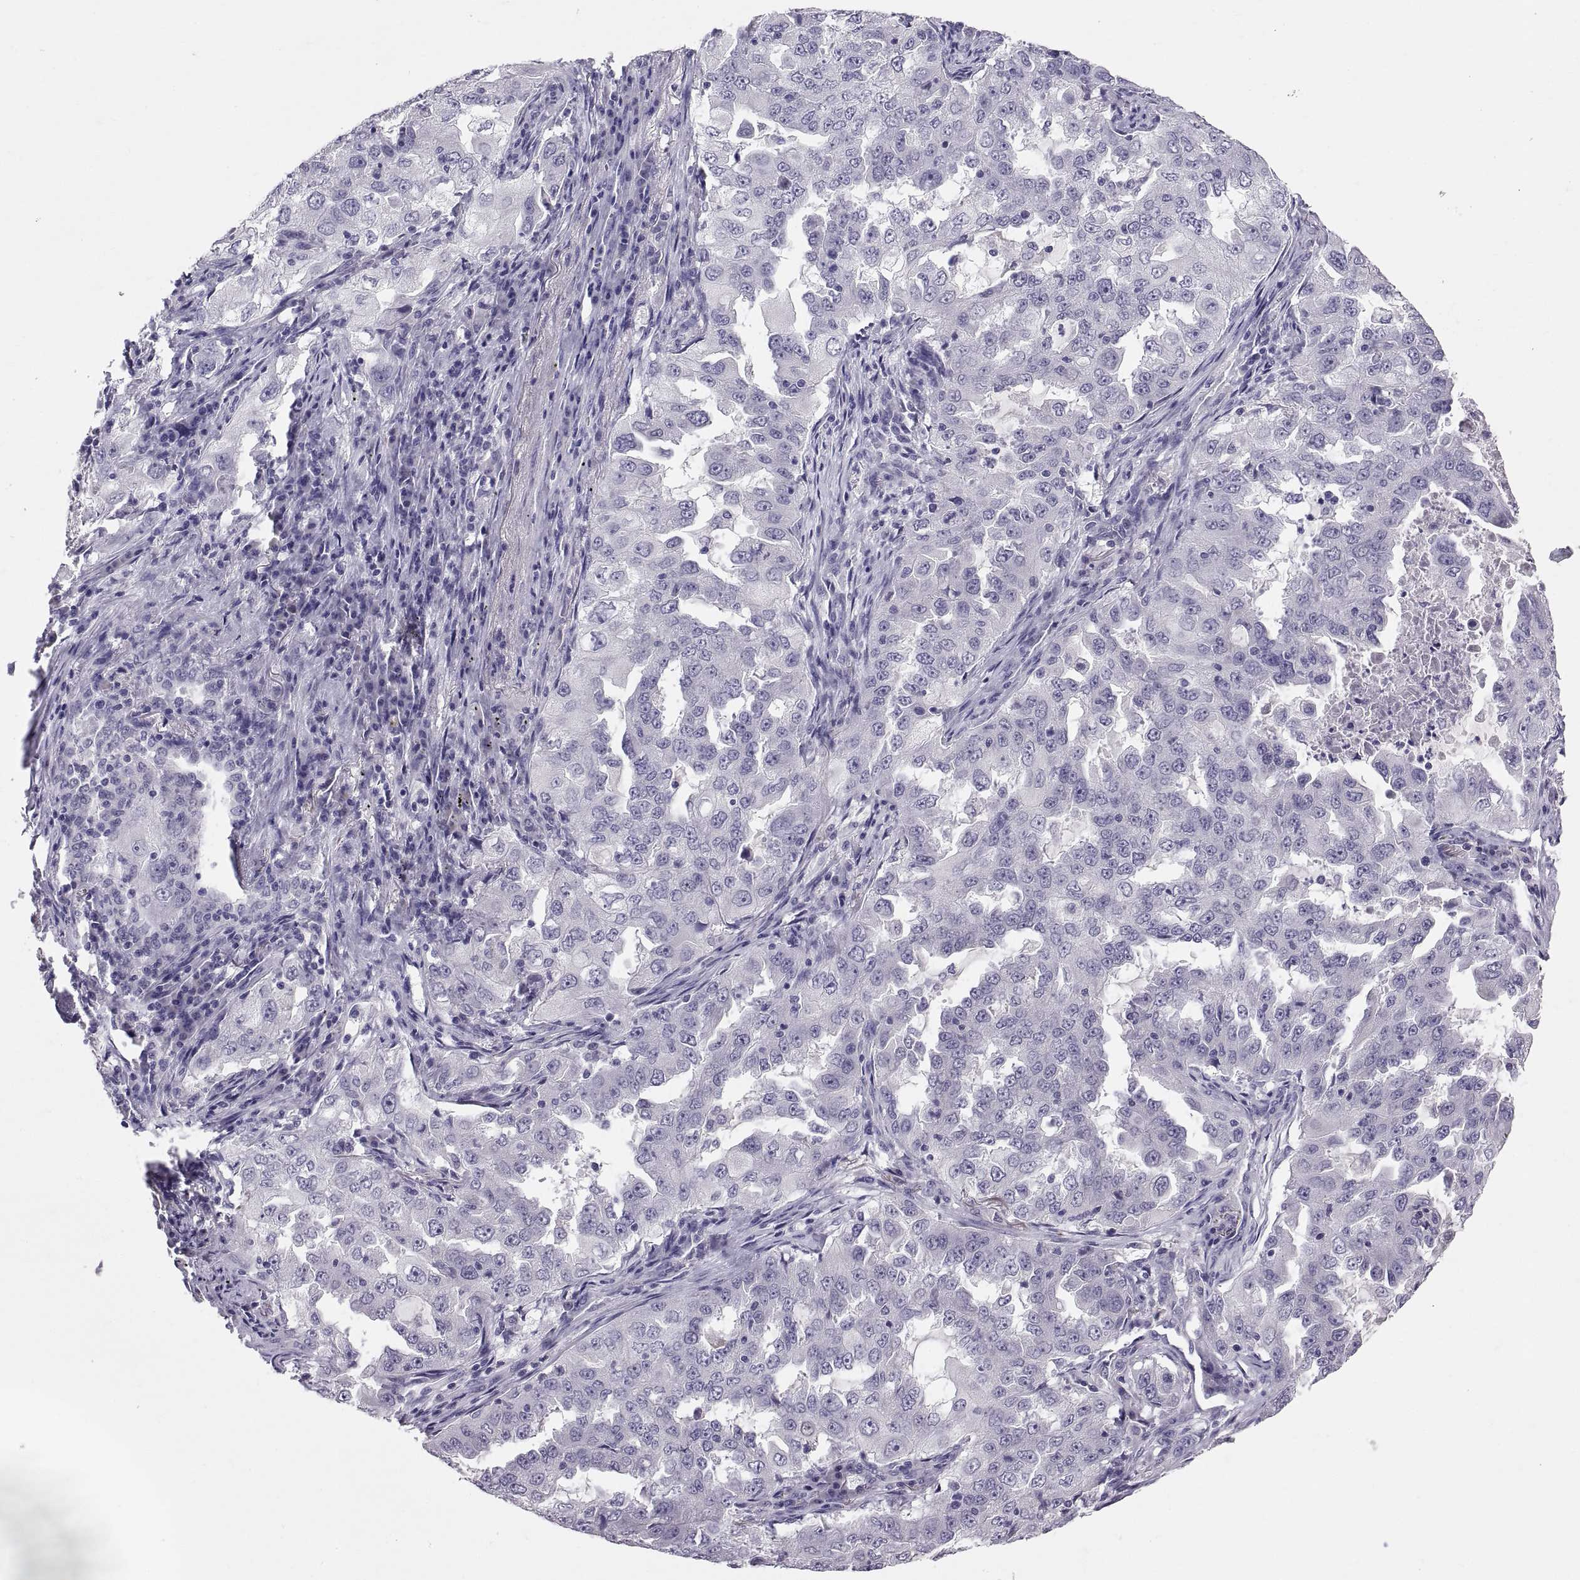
{"staining": {"intensity": "negative", "quantity": "none", "location": "none"}, "tissue": "lung cancer", "cell_type": "Tumor cells", "image_type": "cancer", "snomed": [{"axis": "morphology", "description": "Adenocarcinoma, NOS"}, {"axis": "topography", "description": "Lung"}], "caption": "Tumor cells are negative for protein expression in human adenocarcinoma (lung).", "gene": "PTN", "patient": {"sex": "female", "age": 61}}